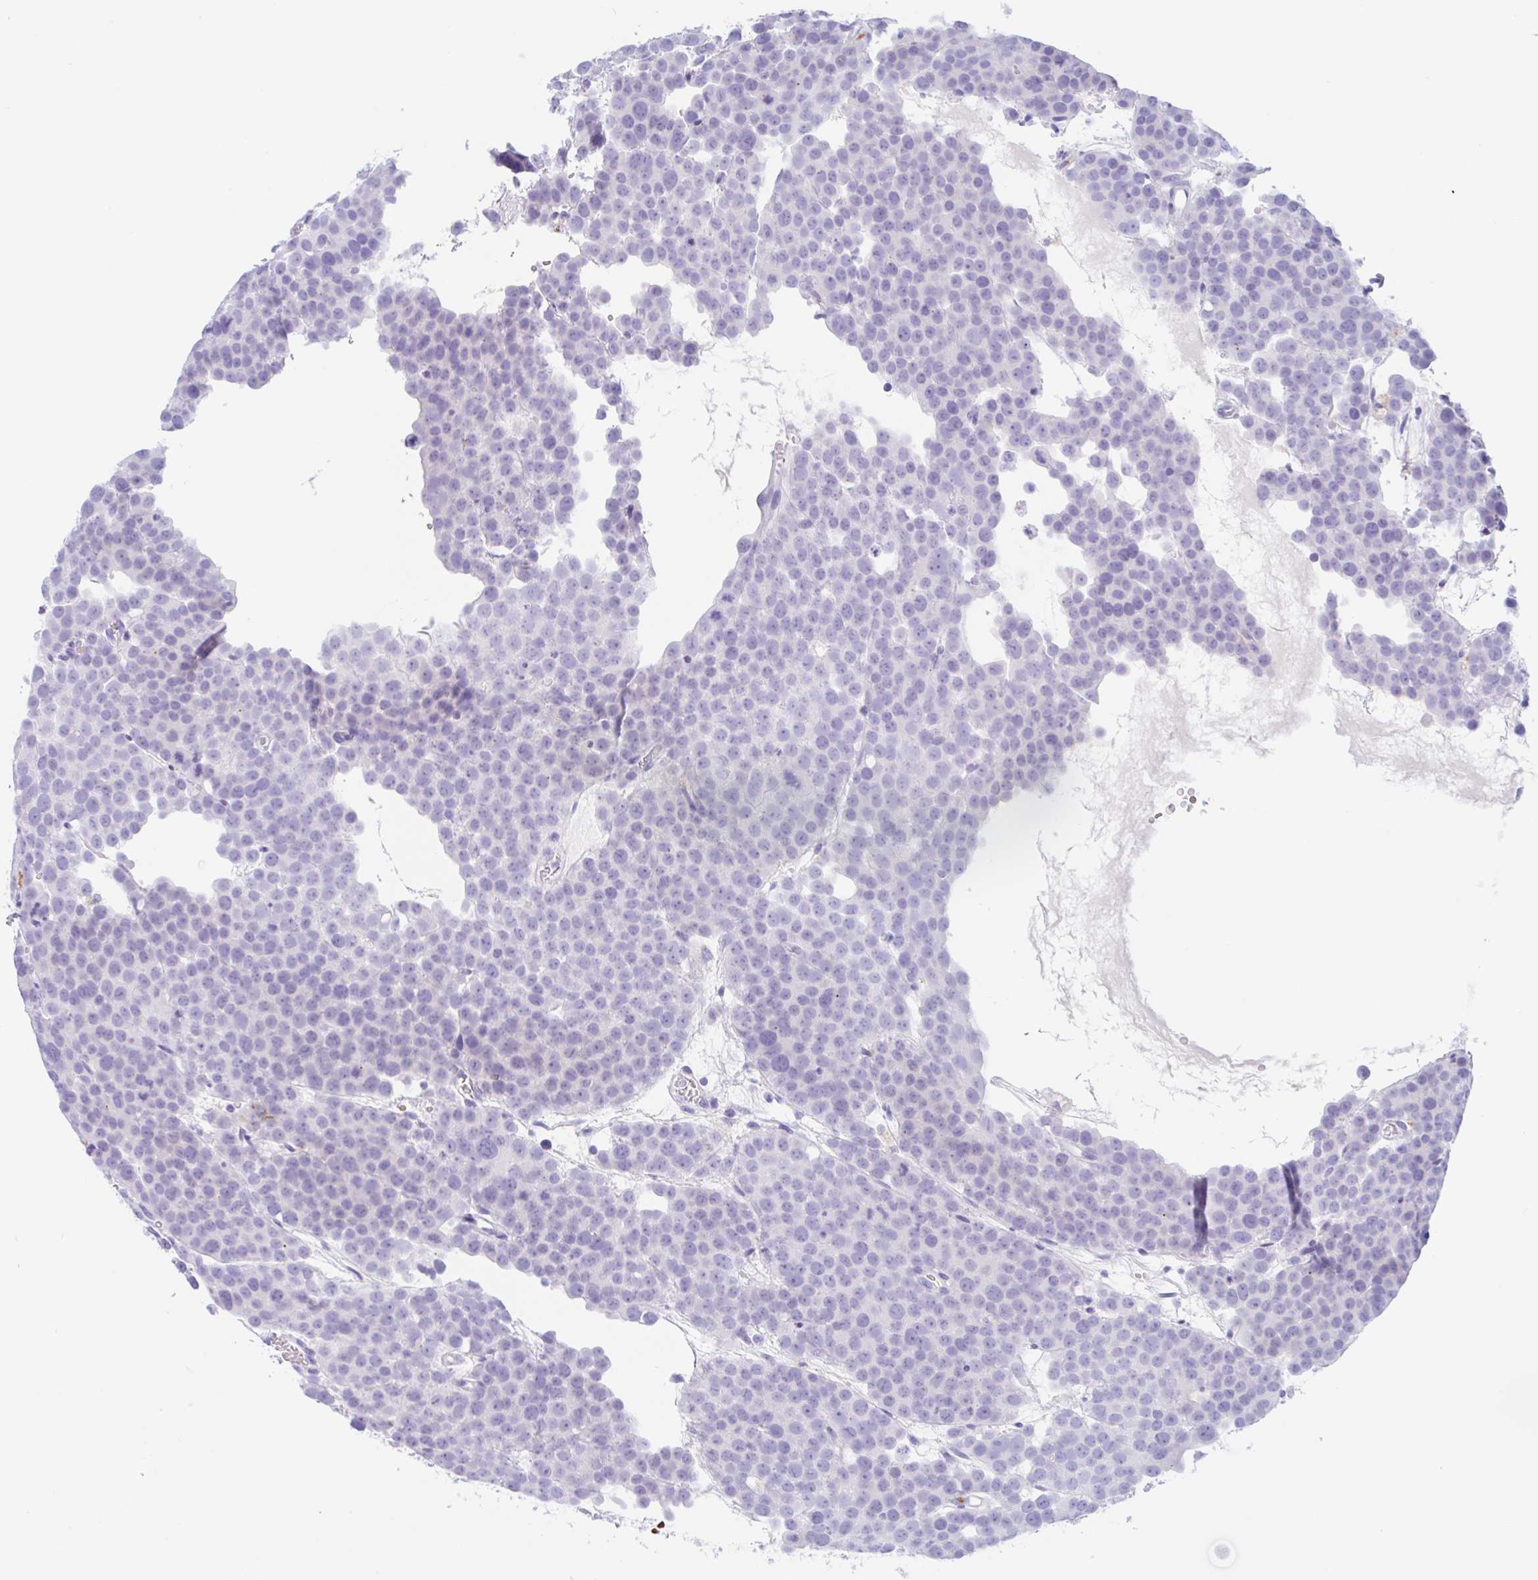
{"staining": {"intensity": "negative", "quantity": "none", "location": "none"}, "tissue": "testis cancer", "cell_type": "Tumor cells", "image_type": "cancer", "snomed": [{"axis": "morphology", "description": "Seminoma, NOS"}, {"axis": "topography", "description": "Testis"}], "caption": "Tumor cells show no significant staining in seminoma (testis).", "gene": "ANKRD9", "patient": {"sex": "male", "age": 71}}